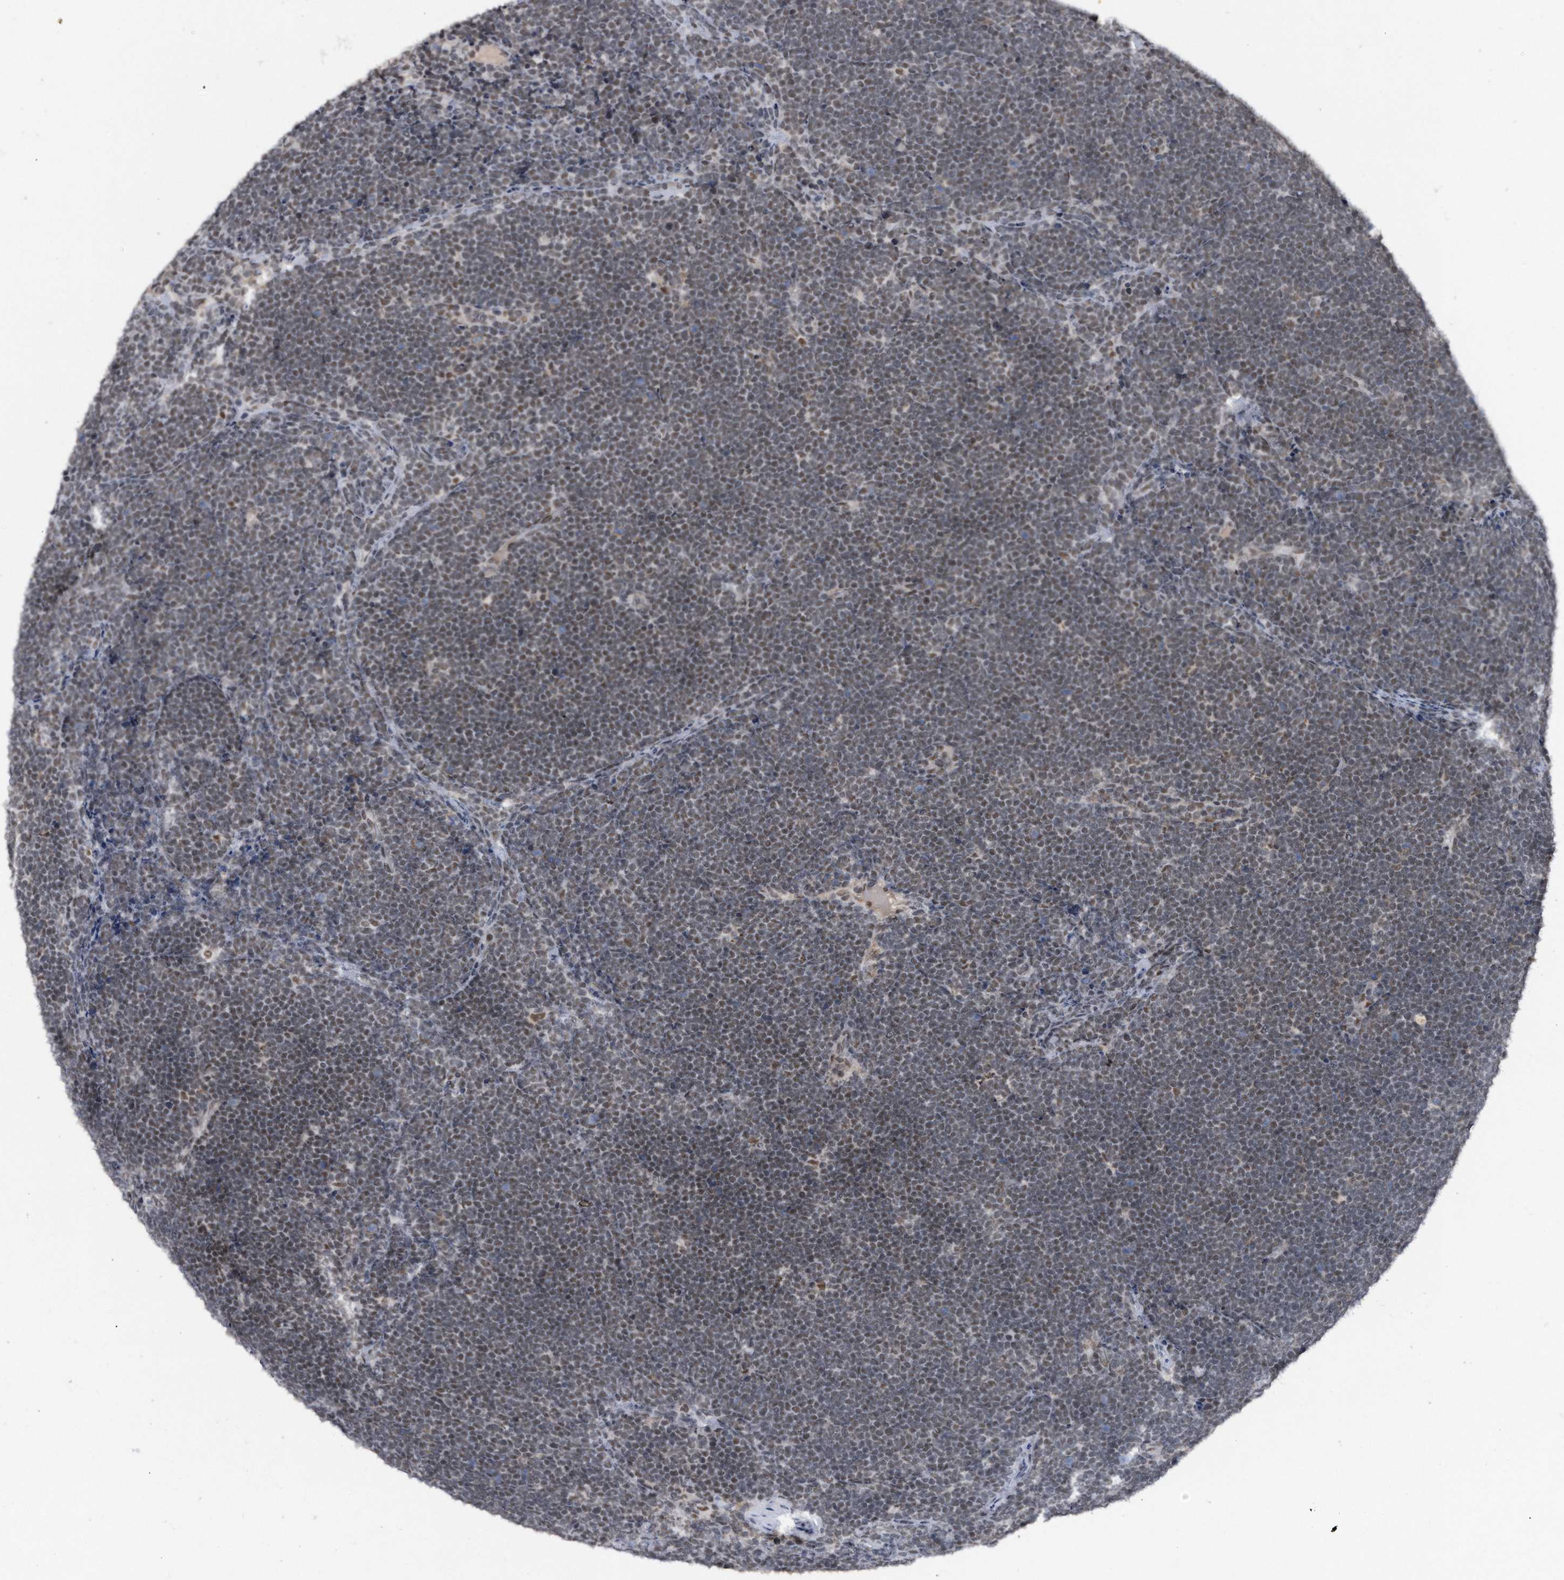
{"staining": {"intensity": "weak", "quantity": "25%-75%", "location": "nuclear"}, "tissue": "lymphoma", "cell_type": "Tumor cells", "image_type": "cancer", "snomed": [{"axis": "morphology", "description": "Malignant lymphoma, non-Hodgkin's type, High grade"}, {"axis": "topography", "description": "Lymph node"}], "caption": "An IHC image of neoplastic tissue is shown. Protein staining in brown labels weak nuclear positivity in high-grade malignant lymphoma, non-Hodgkin's type within tumor cells.", "gene": "VIRMA", "patient": {"sex": "male", "age": 13}}